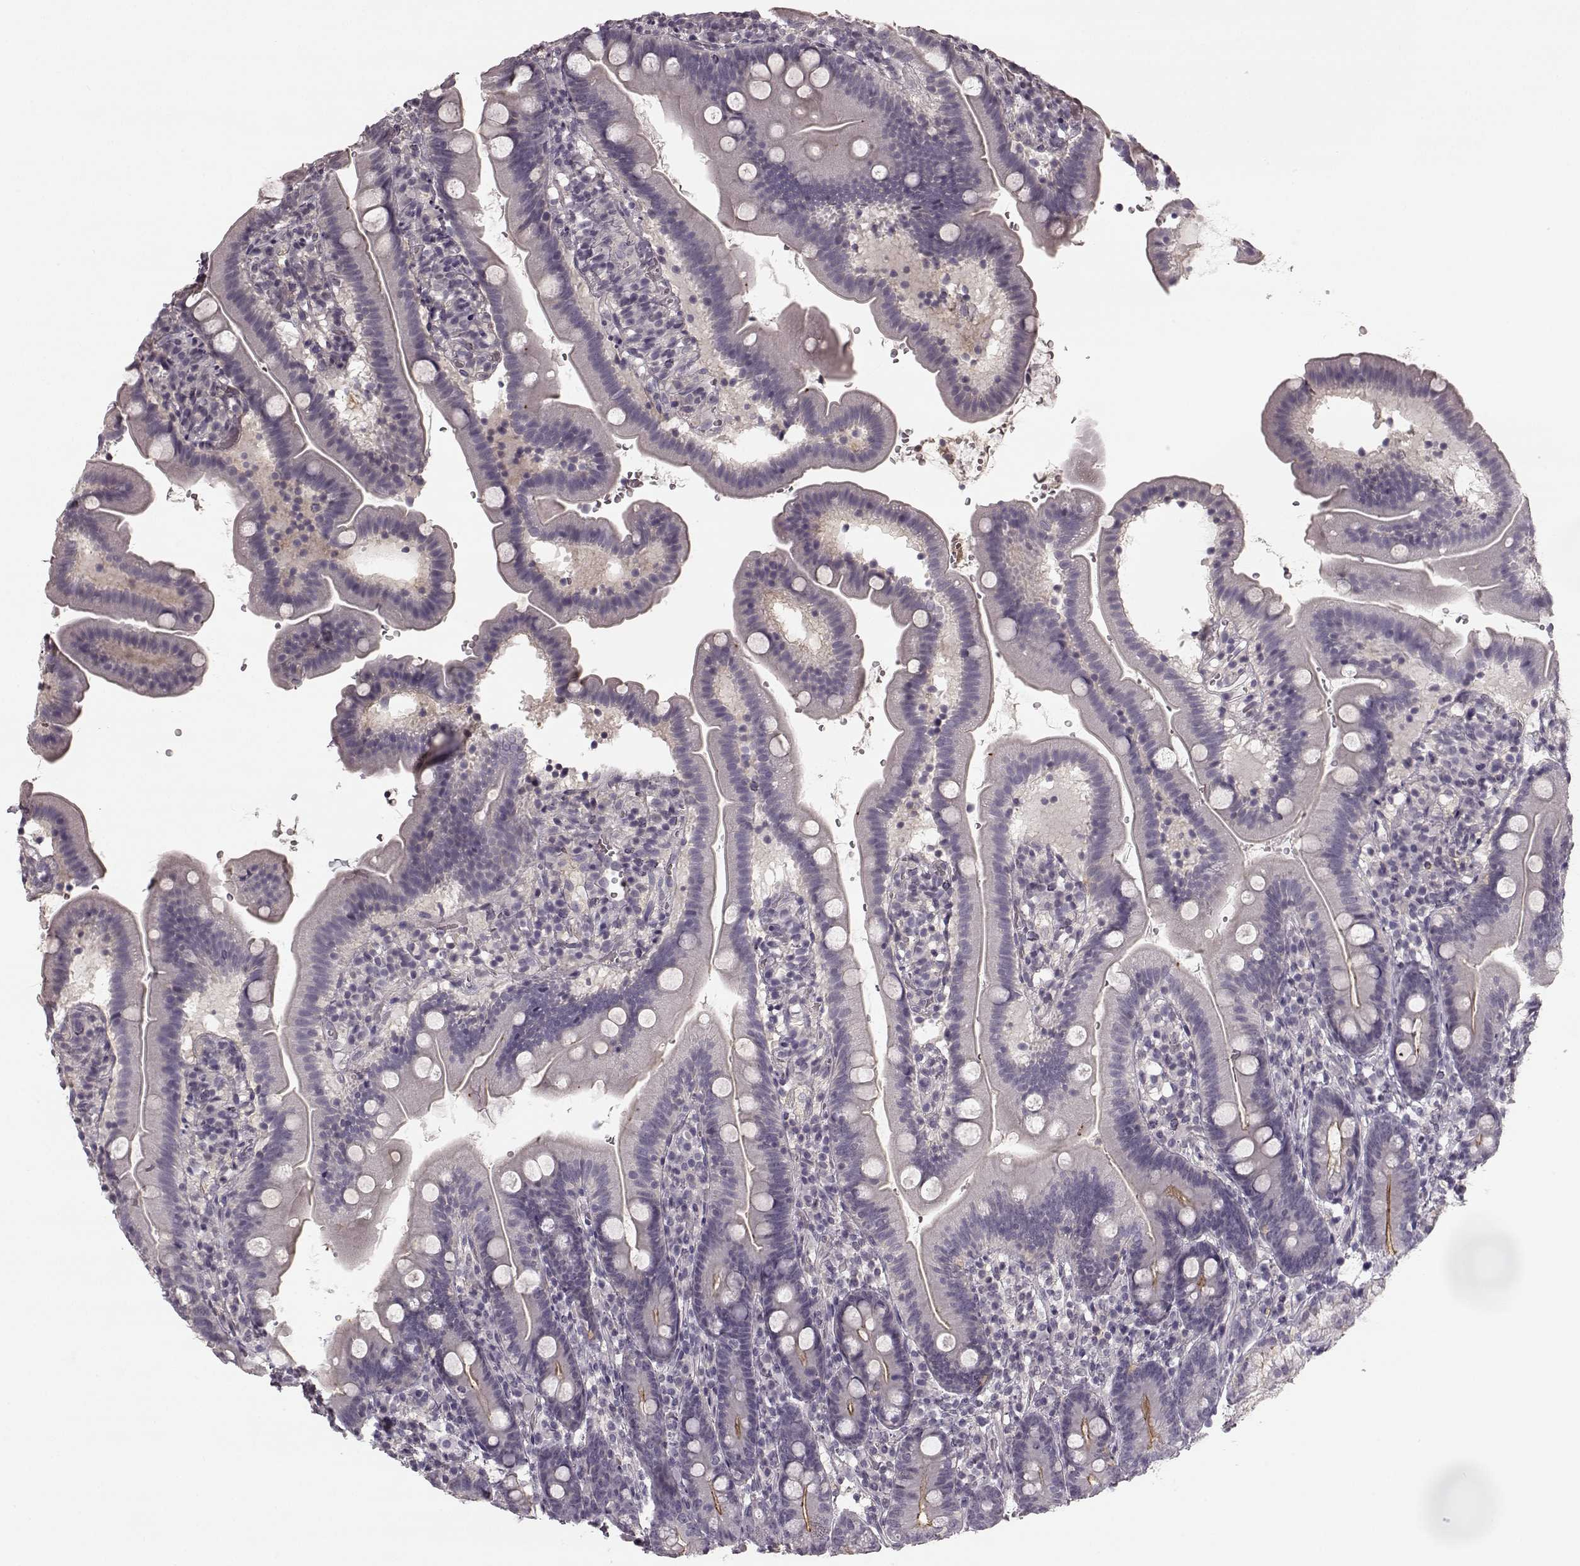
{"staining": {"intensity": "weak", "quantity": "<25%", "location": "cytoplasmic/membranous"}, "tissue": "duodenum", "cell_type": "Glandular cells", "image_type": "normal", "snomed": [{"axis": "morphology", "description": "Normal tissue, NOS"}, {"axis": "topography", "description": "Duodenum"}], "caption": "IHC of benign human duodenum reveals no positivity in glandular cells.", "gene": "PRKCE", "patient": {"sex": "female", "age": 67}}